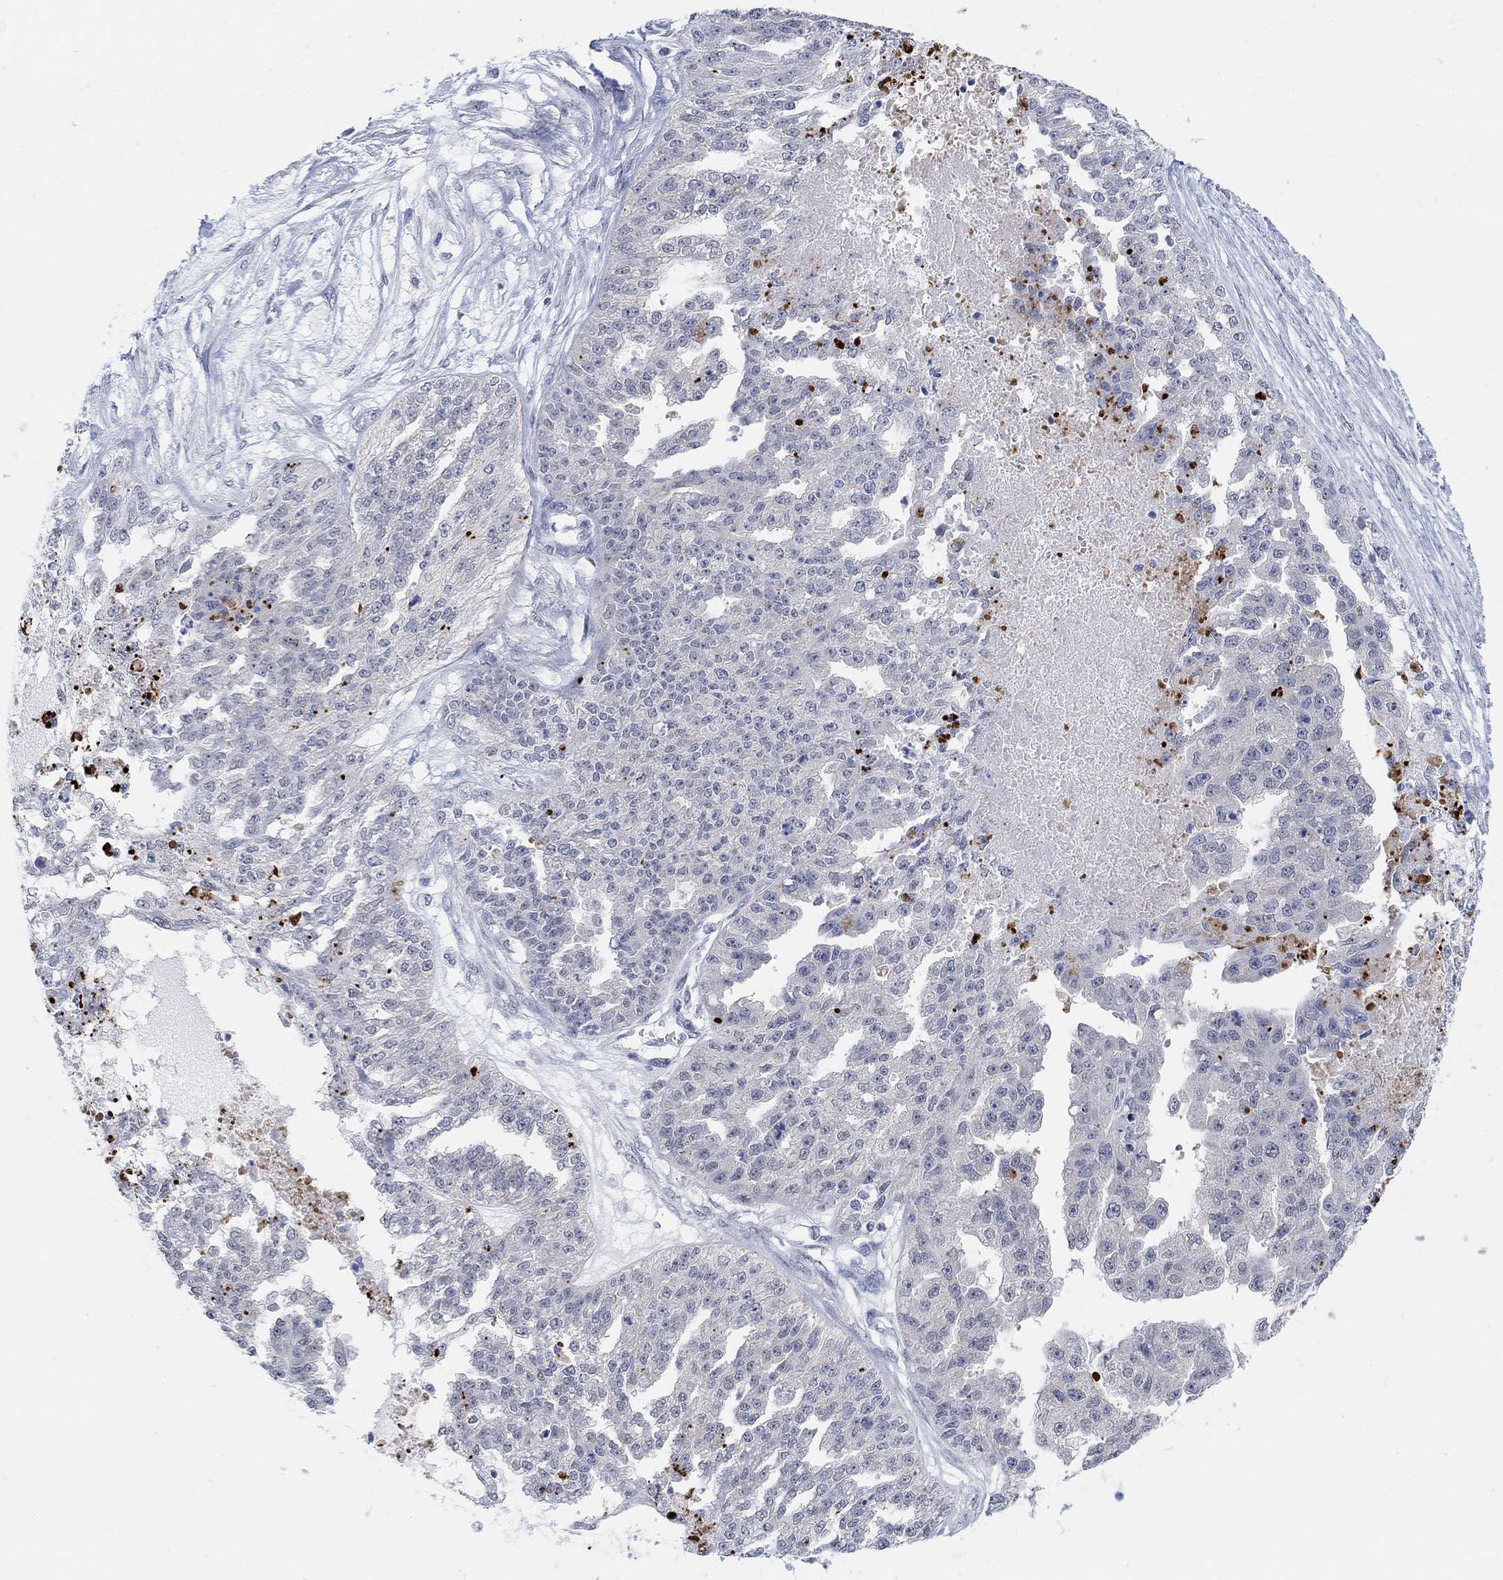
{"staining": {"intensity": "negative", "quantity": "none", "location": "none"}, "tissue": "ovarian cancer", "cell_type": "Tumor cells", "image_type": "cancer", "snomed": [{"axis": "morphology", "description": "Cystadenocarcinoma, serous, NOS"}, {"axis": "topography", "description": "Ovary"}], "caption": "An image of human ovarian cancer is negative for staining in tumor cells.", "gene": "RIMS1", "patient": {"sex": "female", "age": 58}}